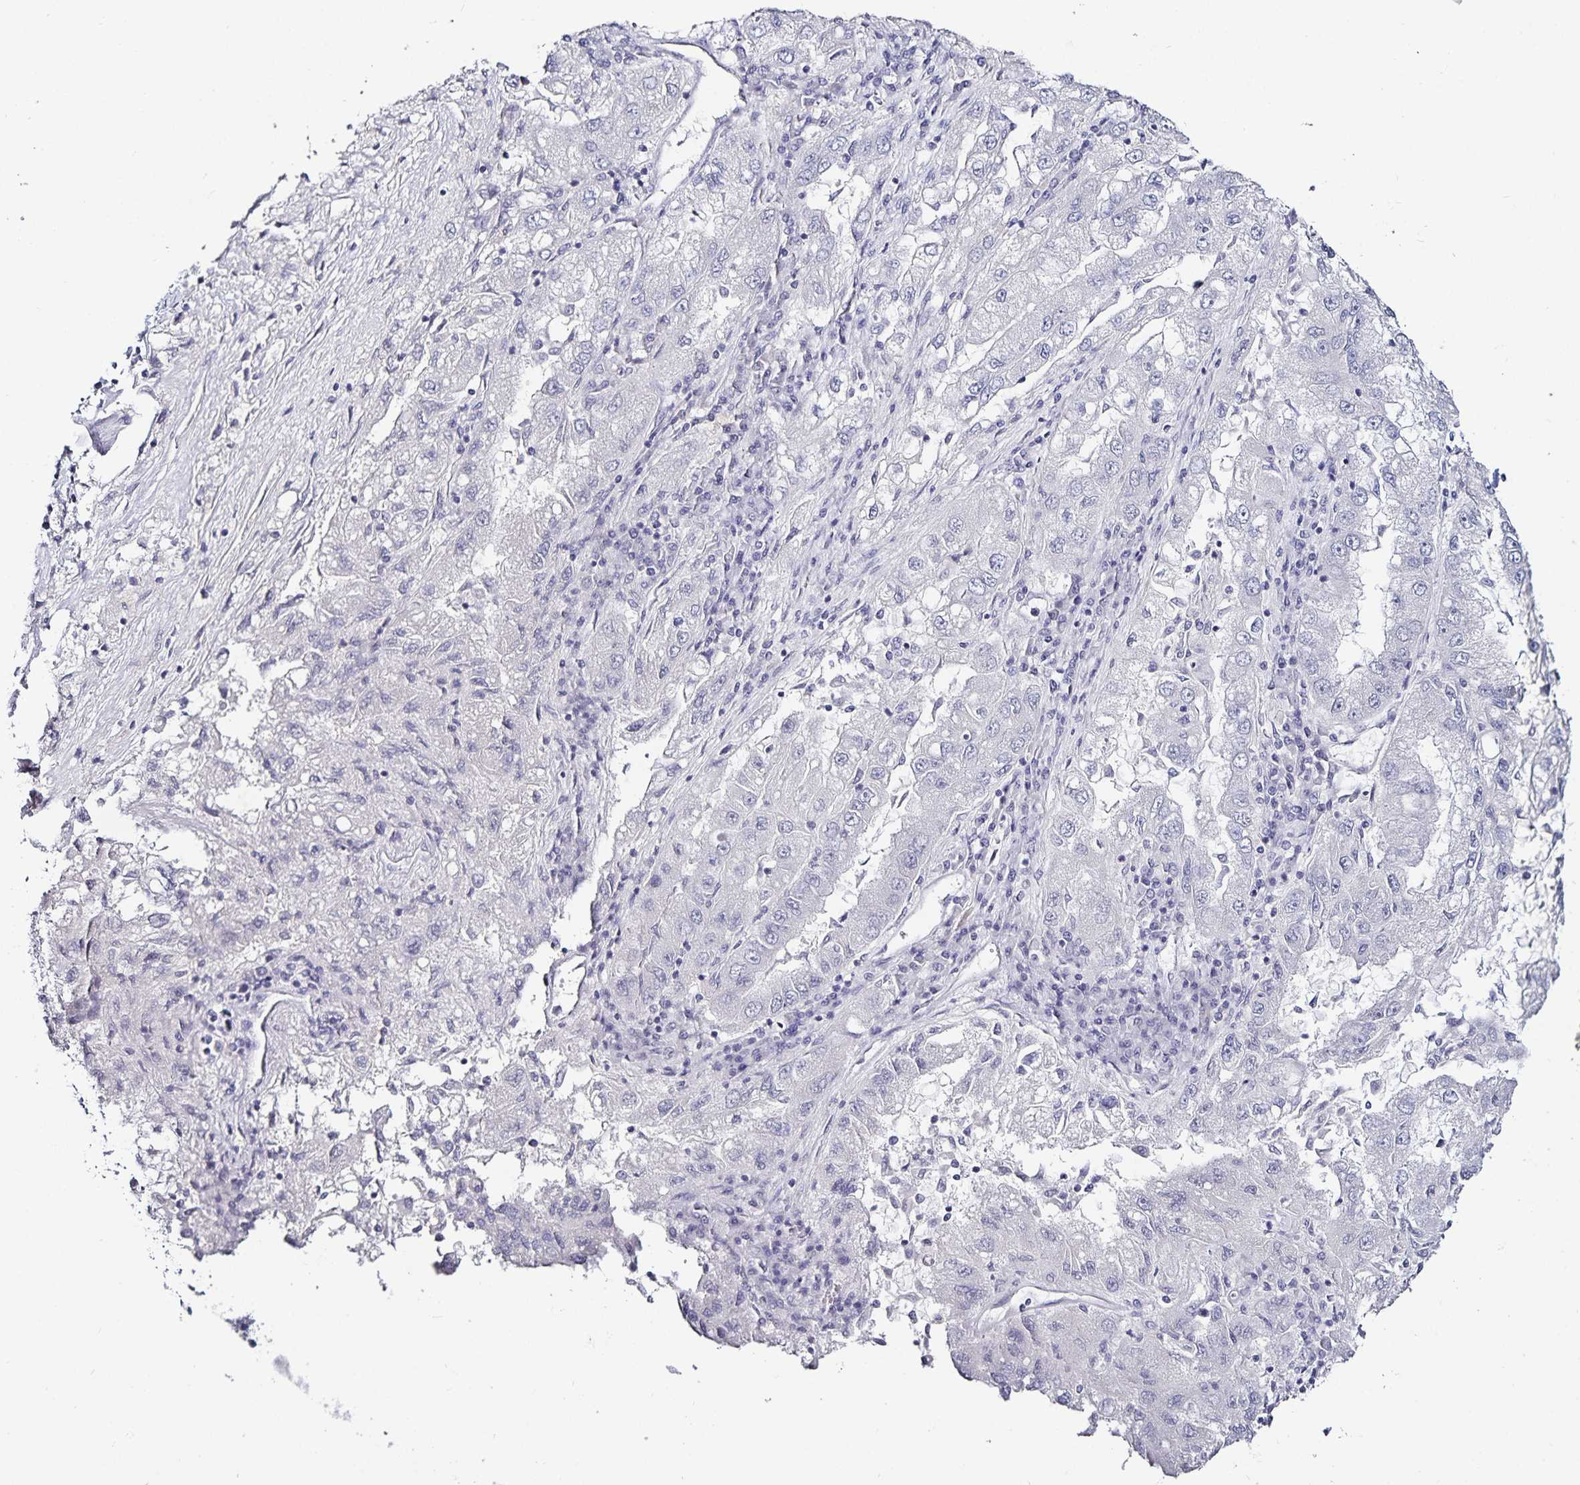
{"staining": {"intensity": "negative", "quantity": "none", "location": "none"}, "tissue": "lung cancer", "cell_type": "Tumor cells", "image_type": "cancer", "snomed": [{"axis": "morphology", "description": "Adenocarcinoma, NOS"}, {"axis": "morphology", "description": "Adenocarcinoma primary or metastatic"}, {"axis": "topography", "description": "Lung"}], "caption": "Protein analysis of lung cancer exhibits no significant expression in tumor cells. The staining is performed using DAB (3,3'-diaminobenzidine) brown chromogen with nuclei counter-stained in using hematoxylin.", "gene": "TTR", "patient": {"sex": "male", "age": 74}}